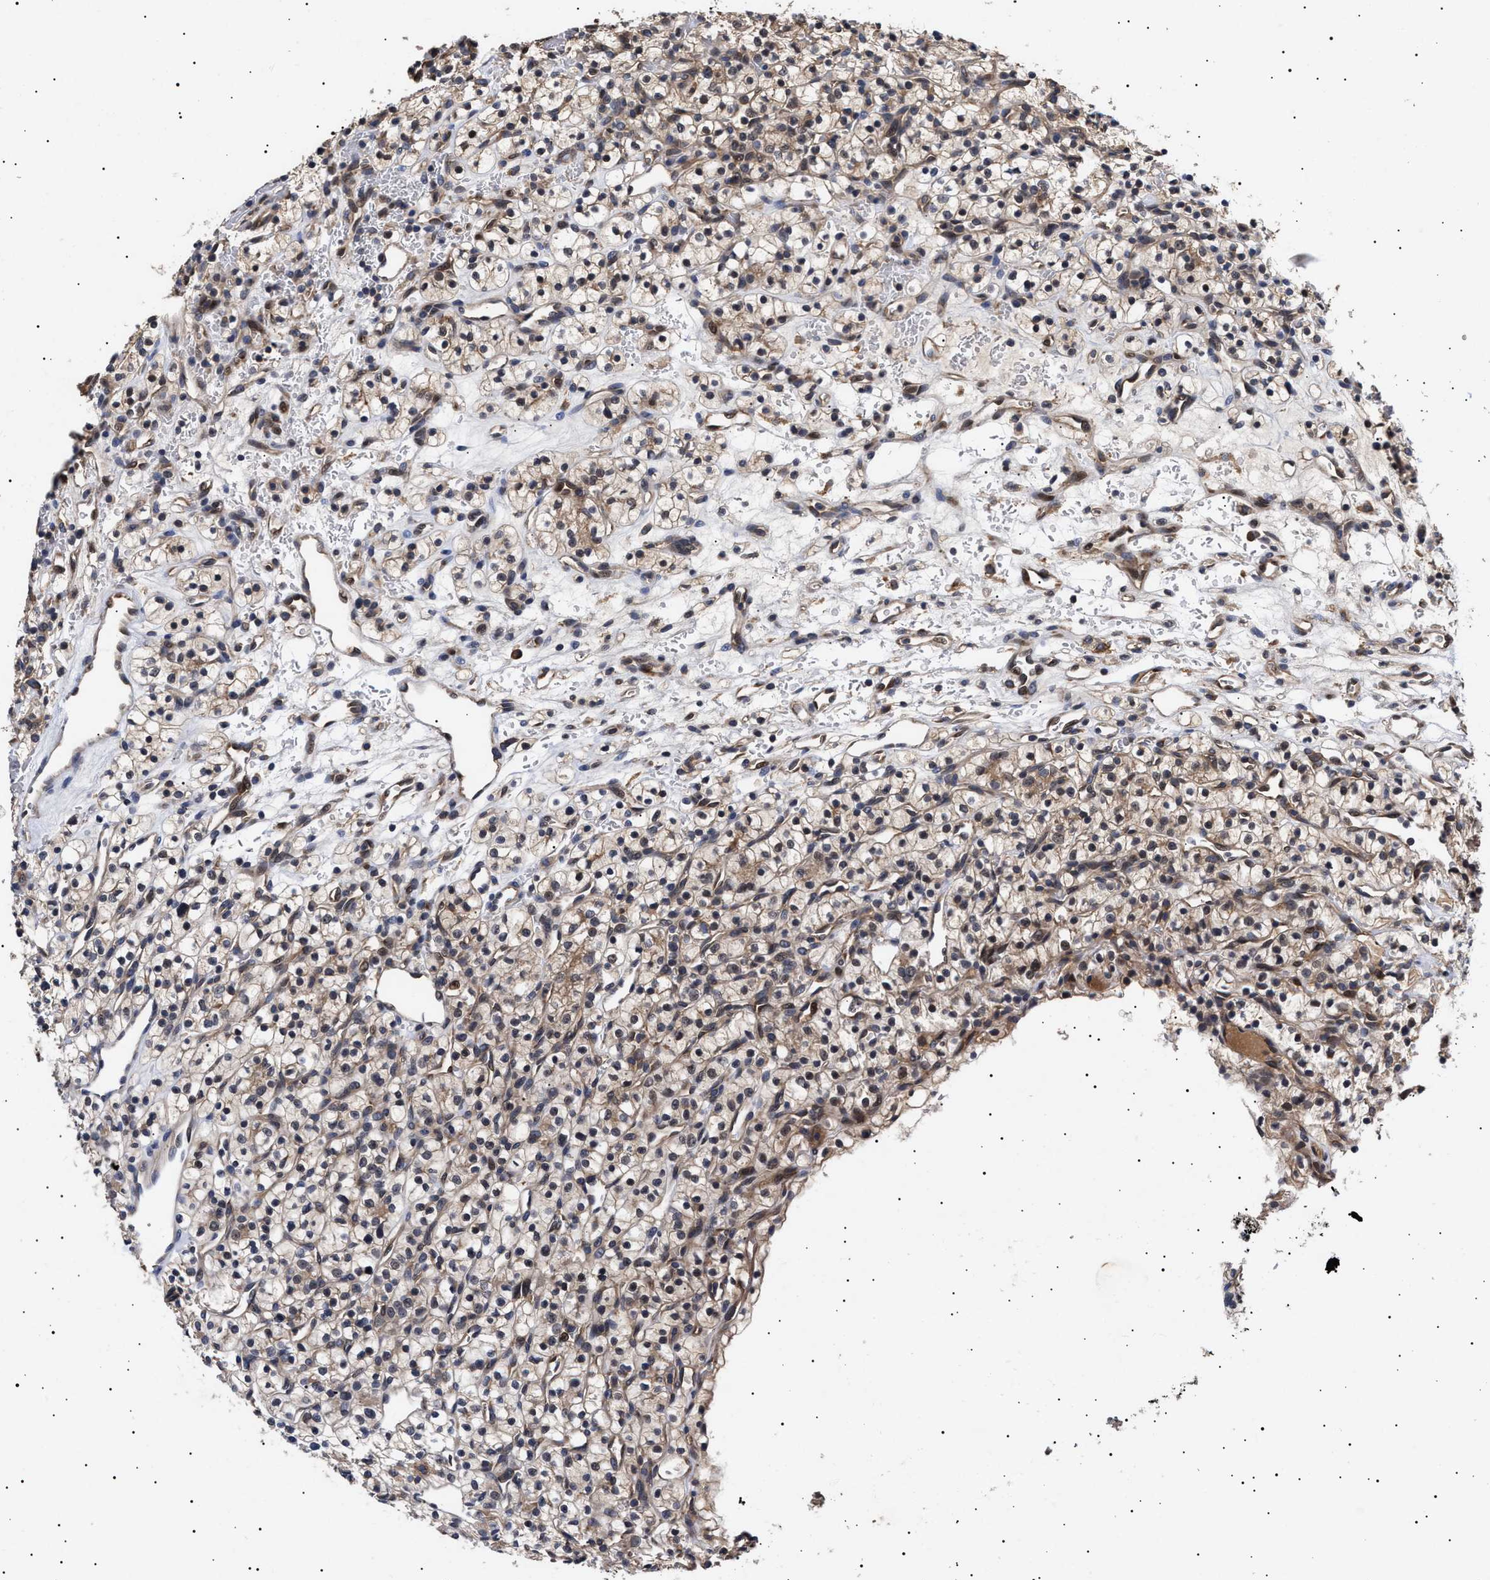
{"staining": {"intensity": "moderate", "quantity": ">75%", "location": "cytoplasmic/membranous,nuclear"}, "tissue": "renal cancer", "cell_type": "Tumor cells", "image_type": "cancer", "snomed": [{"axis": "morphology", "description": "Adenocarcinoma, NOS"}, {"axis": "topography", "description": "Kidney"}], "caption": "IHC photomicrograph of human renal cancer (adenocarcinoma) stained for a protein (brown), which reveals medium levels of moderate cytoplasmic/membranous and nuclear expression in approximately >75% of tumor cells.", "gene": "KRBA1", "patient": {"sex": "female", "age": 57}}